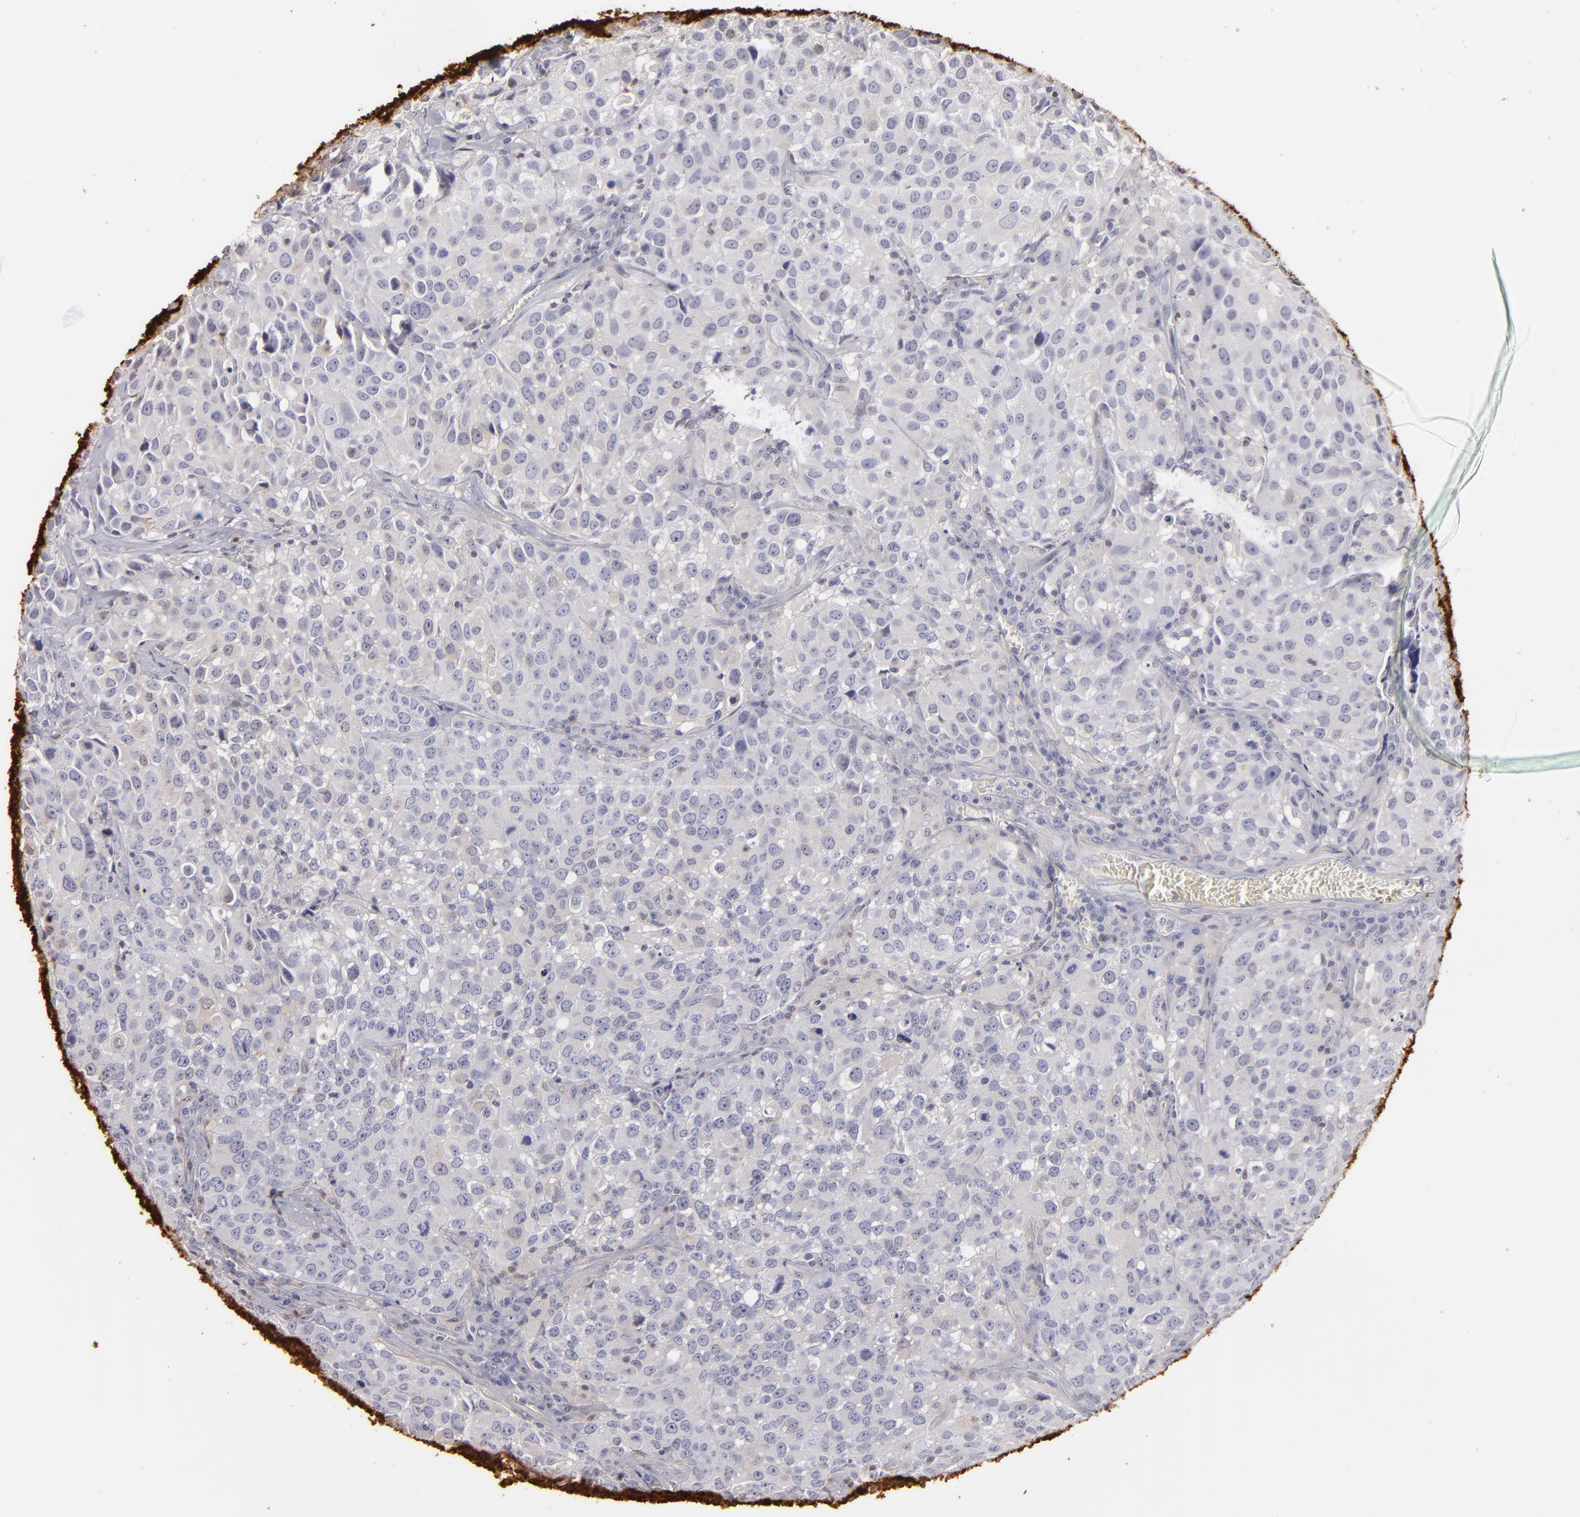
{"staining": {"intensity": "weak", "quantity": "25%-75%", "location": "cytoplasmic/membranous"}, "tissue": "urothelial cancer", "cell_type": "Tumor cells", "image_type": "cancer", "snomed": [{"axis": "morphology", "description": "Urothelial carcinoma, High grade"}, {"axis": "topography", "description": "Urinary bladder"}], "caption": "Urothelial carcinoma (high-grade) stained for a protein (brown) demonstrates weak cytoplasmic/membranous positive positivity in approximately 25%-75% of tumor cells.", "gene": "S100A2", "patient": {"sex": "female", "age": 75}}